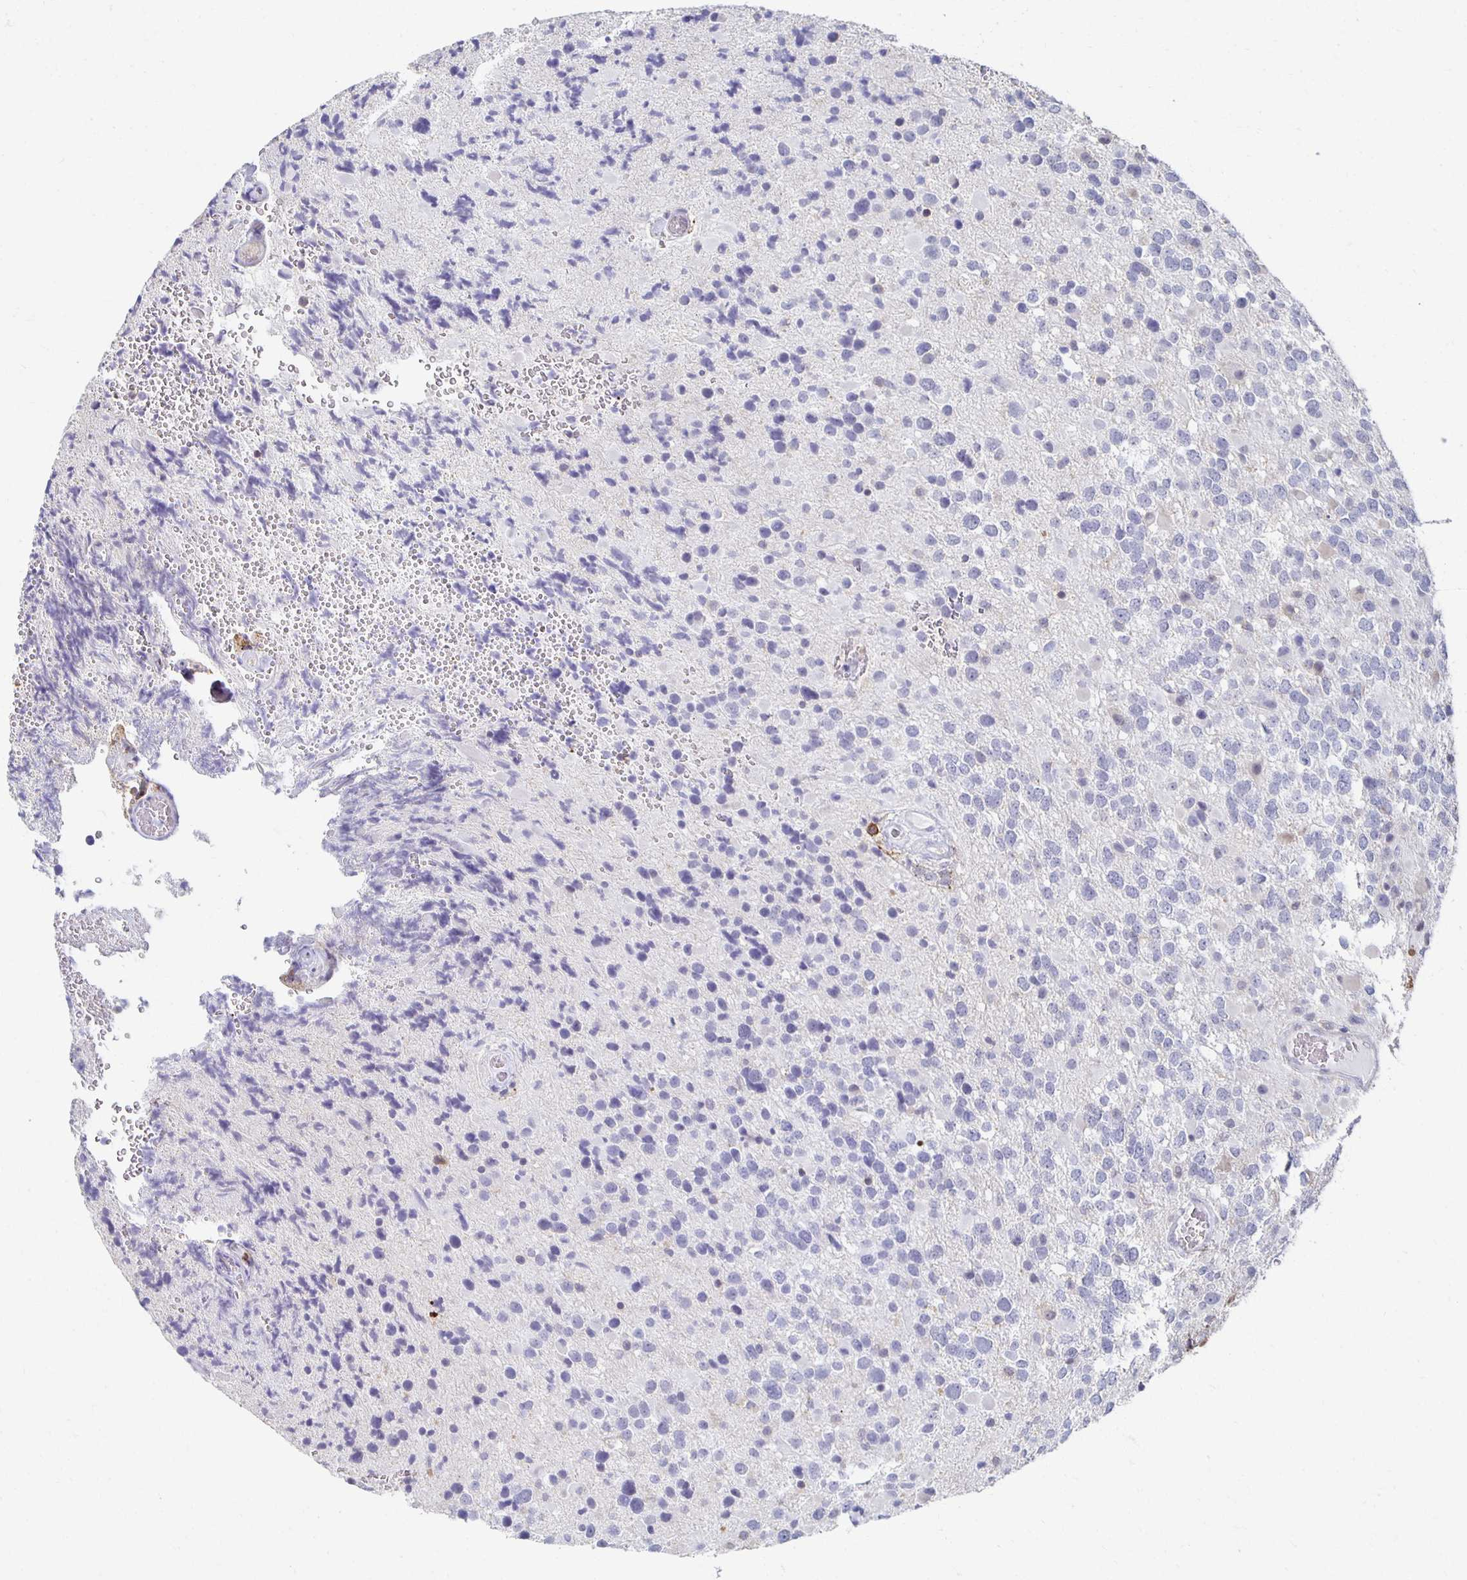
{"staining": {"intensity": "negative", "quantity": "none", "location": "none"}, "tissue": "glioma", "cell_type": "Tumor cells", "image_type": "cancer", "snomed": [{"axis": "morphology", "description": "Glioma, malignant, High grade"}, {"axis": "topography", "description": "Brain"}], "caption": "Immunohistochemical staining of malignant high-grade glioma exhibits no significant staining in tumor cells.", "gene": "ZNF692", "patient": {"sex": "female", "age": 40}}